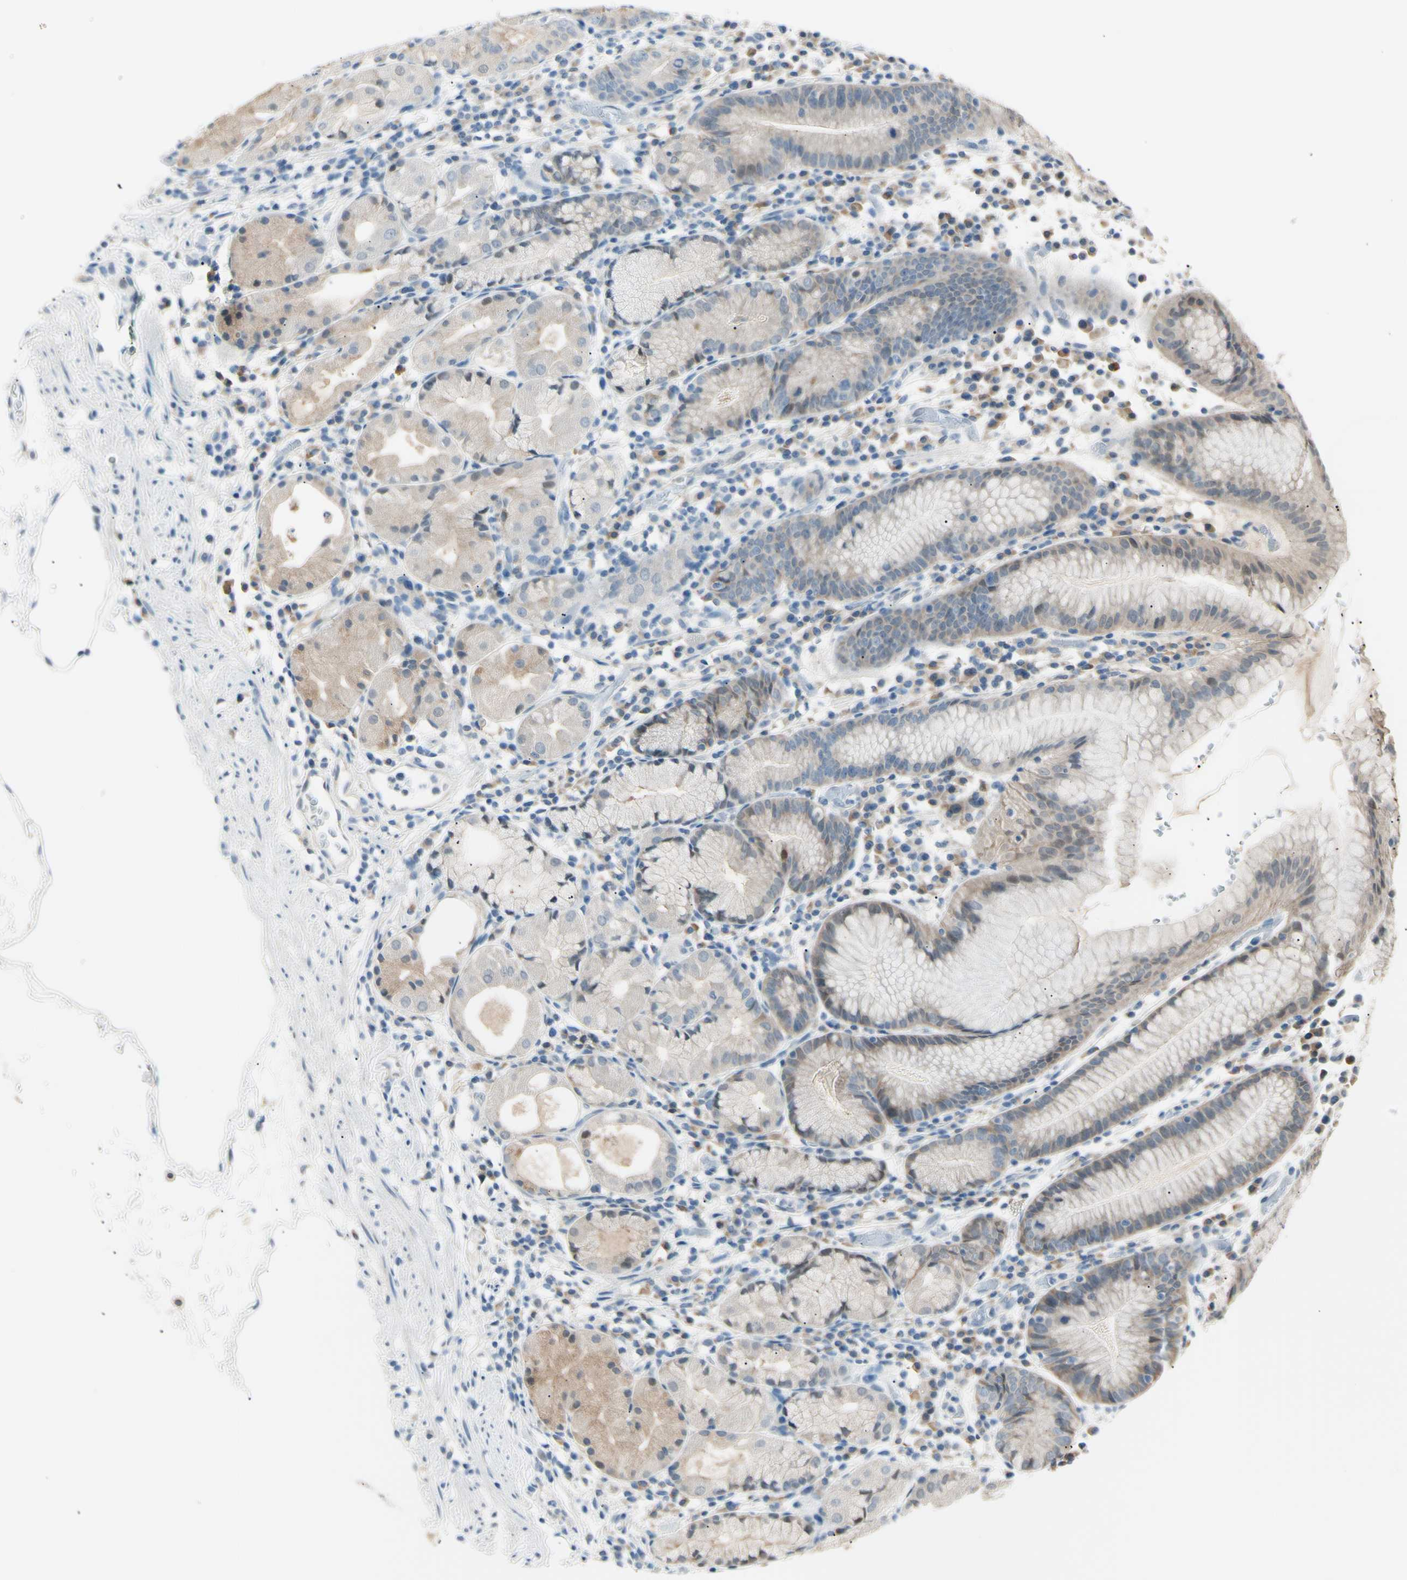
{"staining": {"intensity": "weak", "quantity": "<25%", "location": "cytoplasmic/membranous"}, "tissue": "stomach", "cell_type": "Glandular cells", "image_type": "normal", "snomed": [{"axis": "morphology", "description": "Normal tissue, NOS"}, {"axis": "topography", "description": "Stomach"}, {"axis": "topography", "description": "Stomach, lower"}], "caption": "Glandular cells show no significant protein staining in benign stomach. The staining was performed using DAB (3,3'-diaminobenzidine) to visualize the protein expression in brown, while the nuclei were stained in blue with hematoxylin (Magnification: 20x).", "gene": "LHPP", "patient": {"sex": "female", "age": 75}}